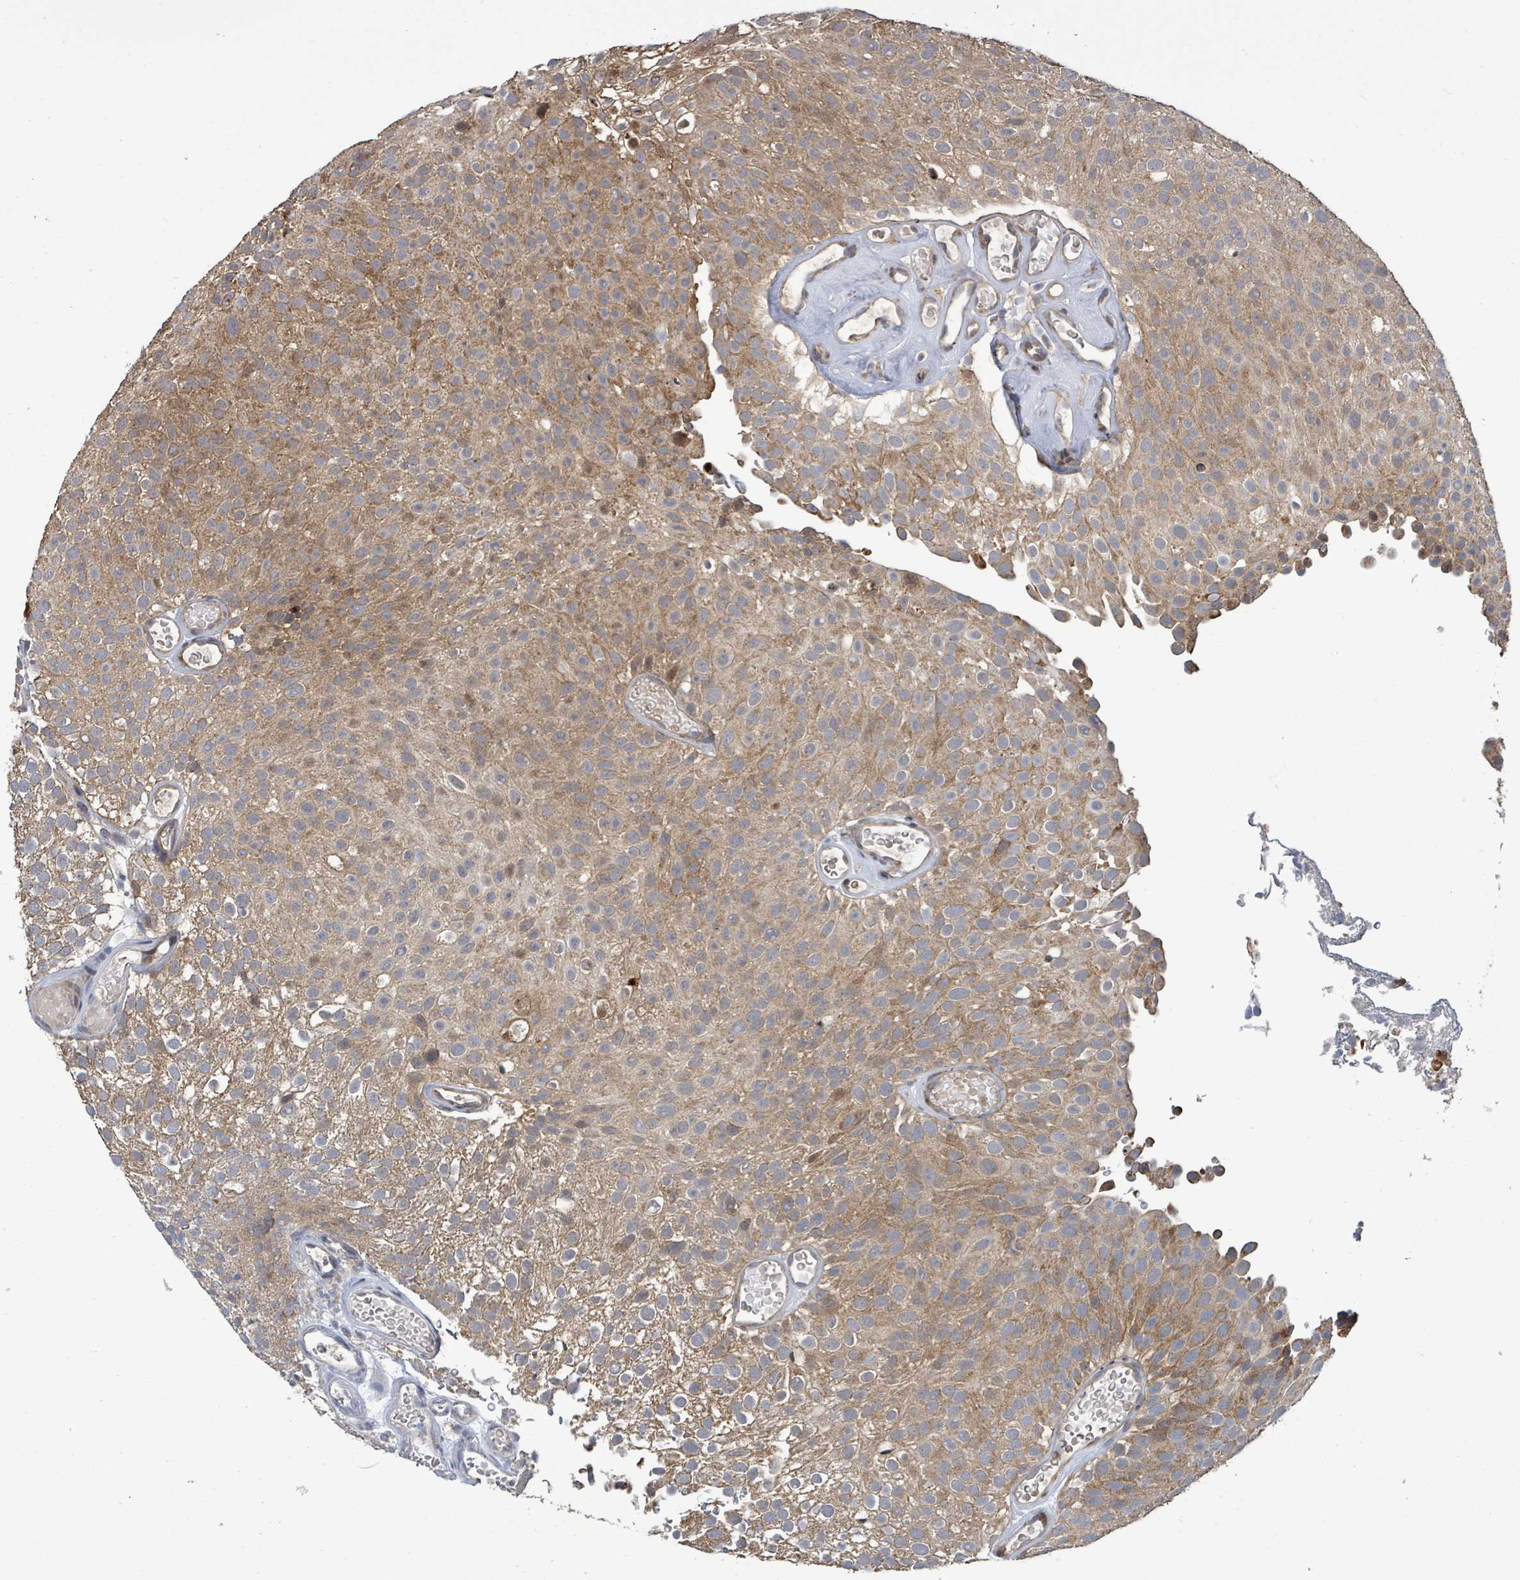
{"staining": {"intensity": "moderate", "quantity": ">75%", "location": "cytoplasmic/membranous"}, "tissue": "urothelial cancer", "cell_type": "Tumor cells", "image_type": "cancer", "snomed": [{"axis": "morphology", "description": "Urothelial carcinoma, Low grade"}, {"axis": "topography", "description": "Urinary bladder"}], "caption": "Tumor cells display moderate cytoplasmic/membranous staining in approximately >75% of cells in urothelial cancer.", "gene": "COQ6", "patient": {"sex": "male", "age": 78}}